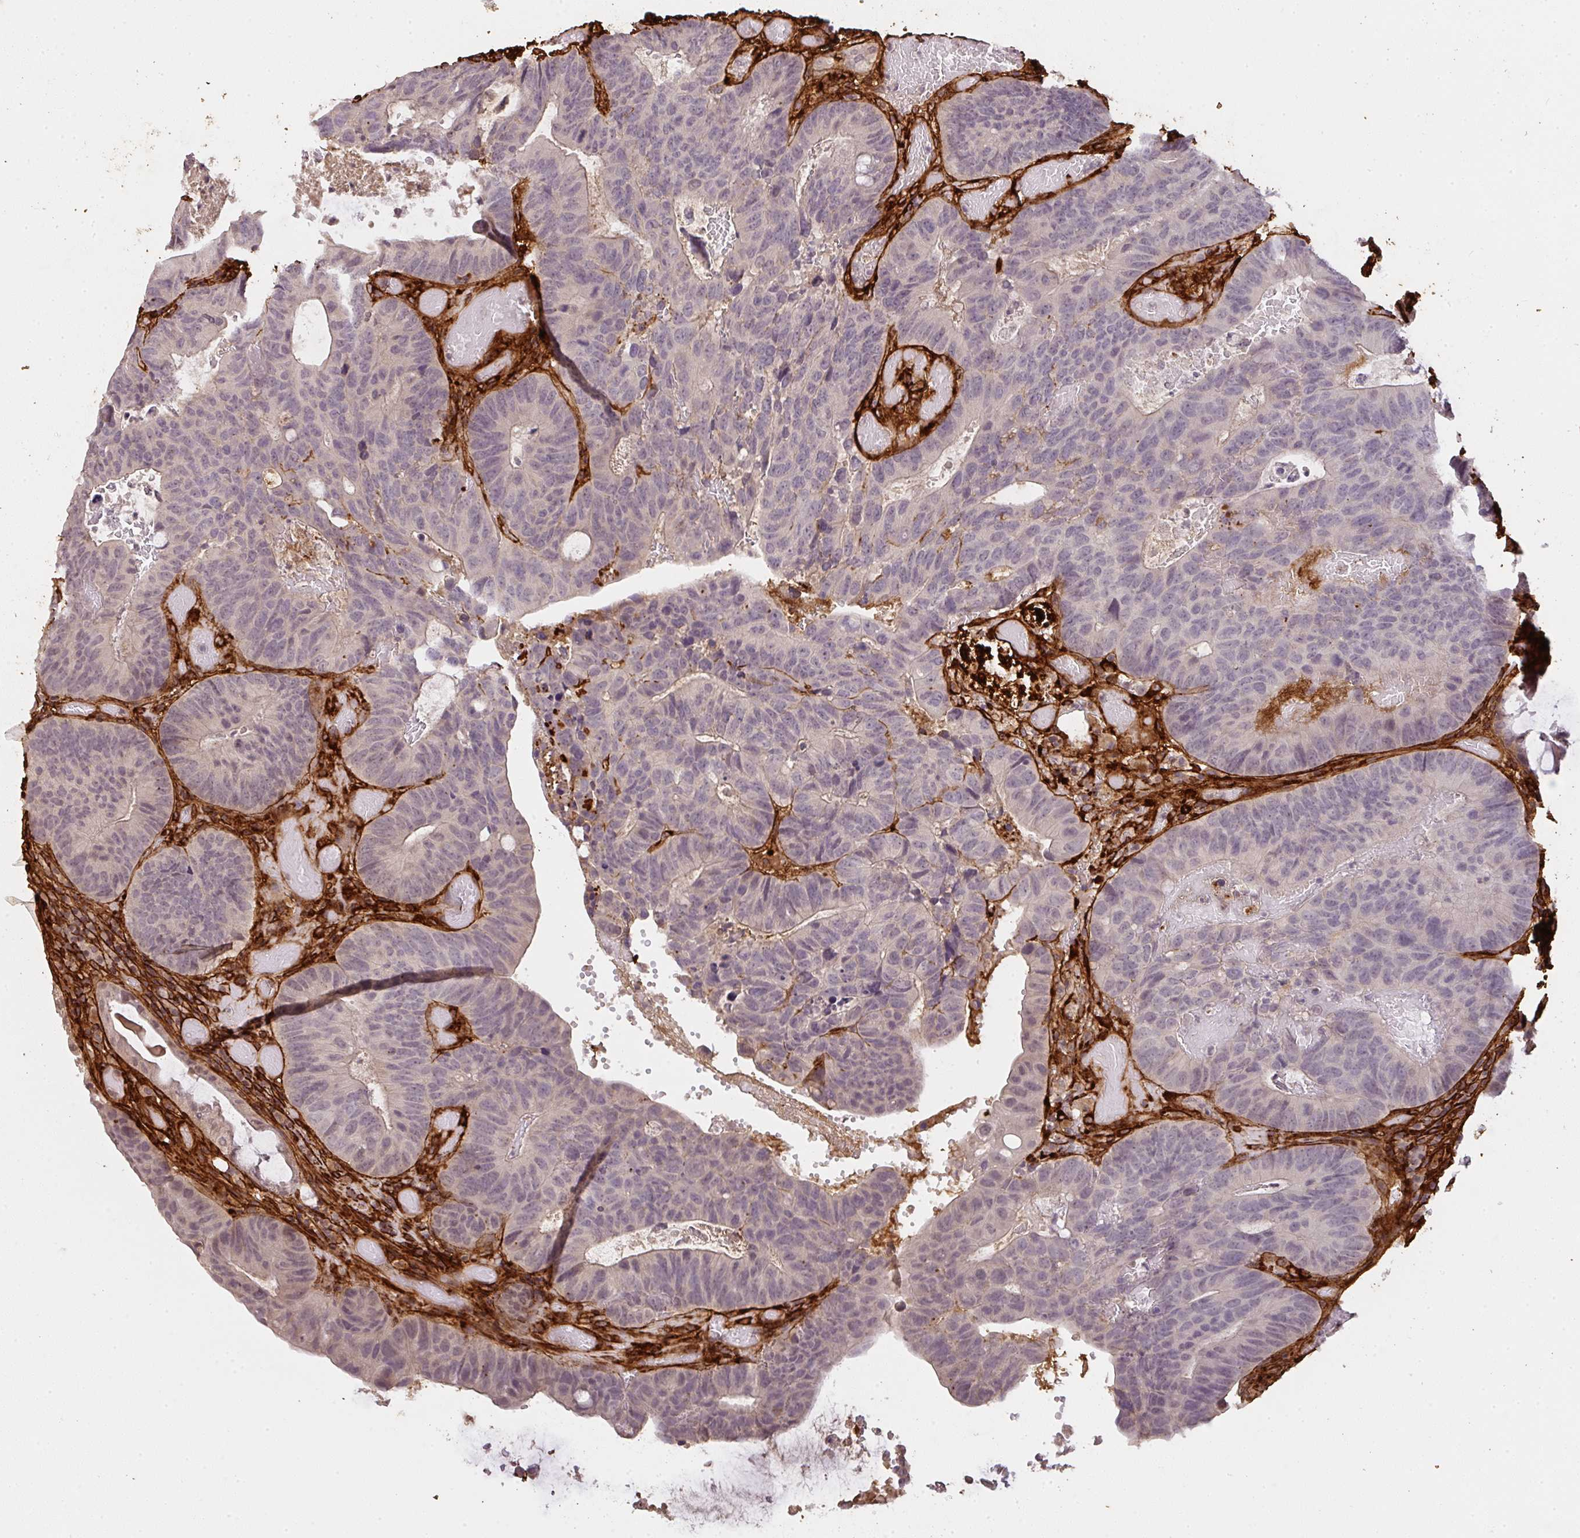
{"staining": {"intensity": "negative", "quantity": "none", "location": "none"}, "tissue": "colorectal cancer", "cell_type": "Tumor cells", "image_type": "cancer", "snomed": [{"axis": "morphology", "description": "Adenocarcinoma, NOS"}, {"axis": "topography", "description": "Colon"}], "caption": "This is a histopathology image of immunohistochemistry staining of colorectal cancer, which shows no expression in tumor cells.", "gene": "COL3A1", "patient": {"sex": "male", "age": 87}}